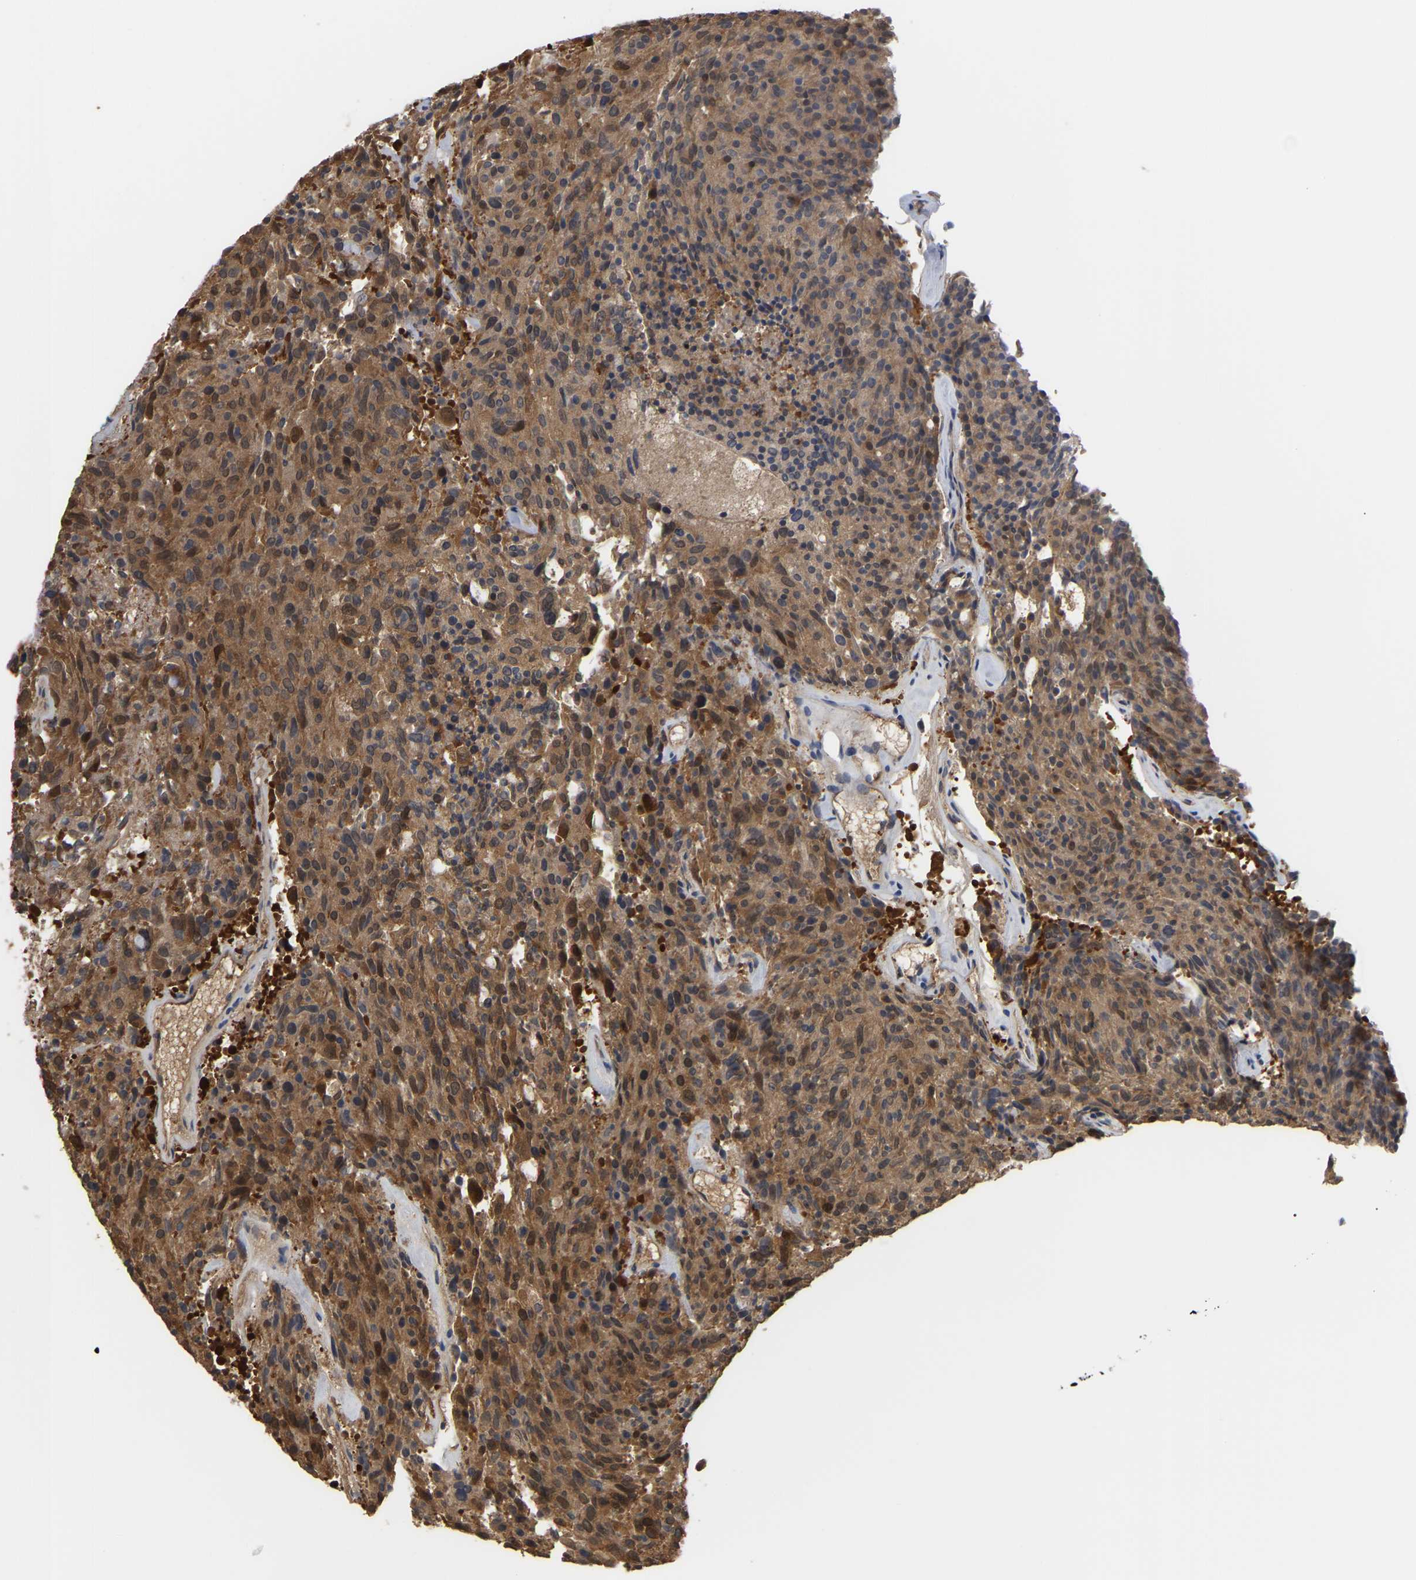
{"staining": {"intensity": "moderate", "quantity": ">75%", "location": "cytoplasmic/membranous"}, "tissue": "carcinoid", "cell_type": "Tumor cells", "image_type": "cancer", "snomed": [{"axis": "morphology", "description": "Carcinoid, malignant, NOS"}, {"axis": "topography", "description": "Pancreas"}], "caption": "Immunohistochemical staining of human carcinoid (malignant) displays medium levels of moderate cytoplasmic/membranous protein staining in about >75% of tumor cells.", "gene": "MTPN", "patient": {"sex": "female", "age": 54}}